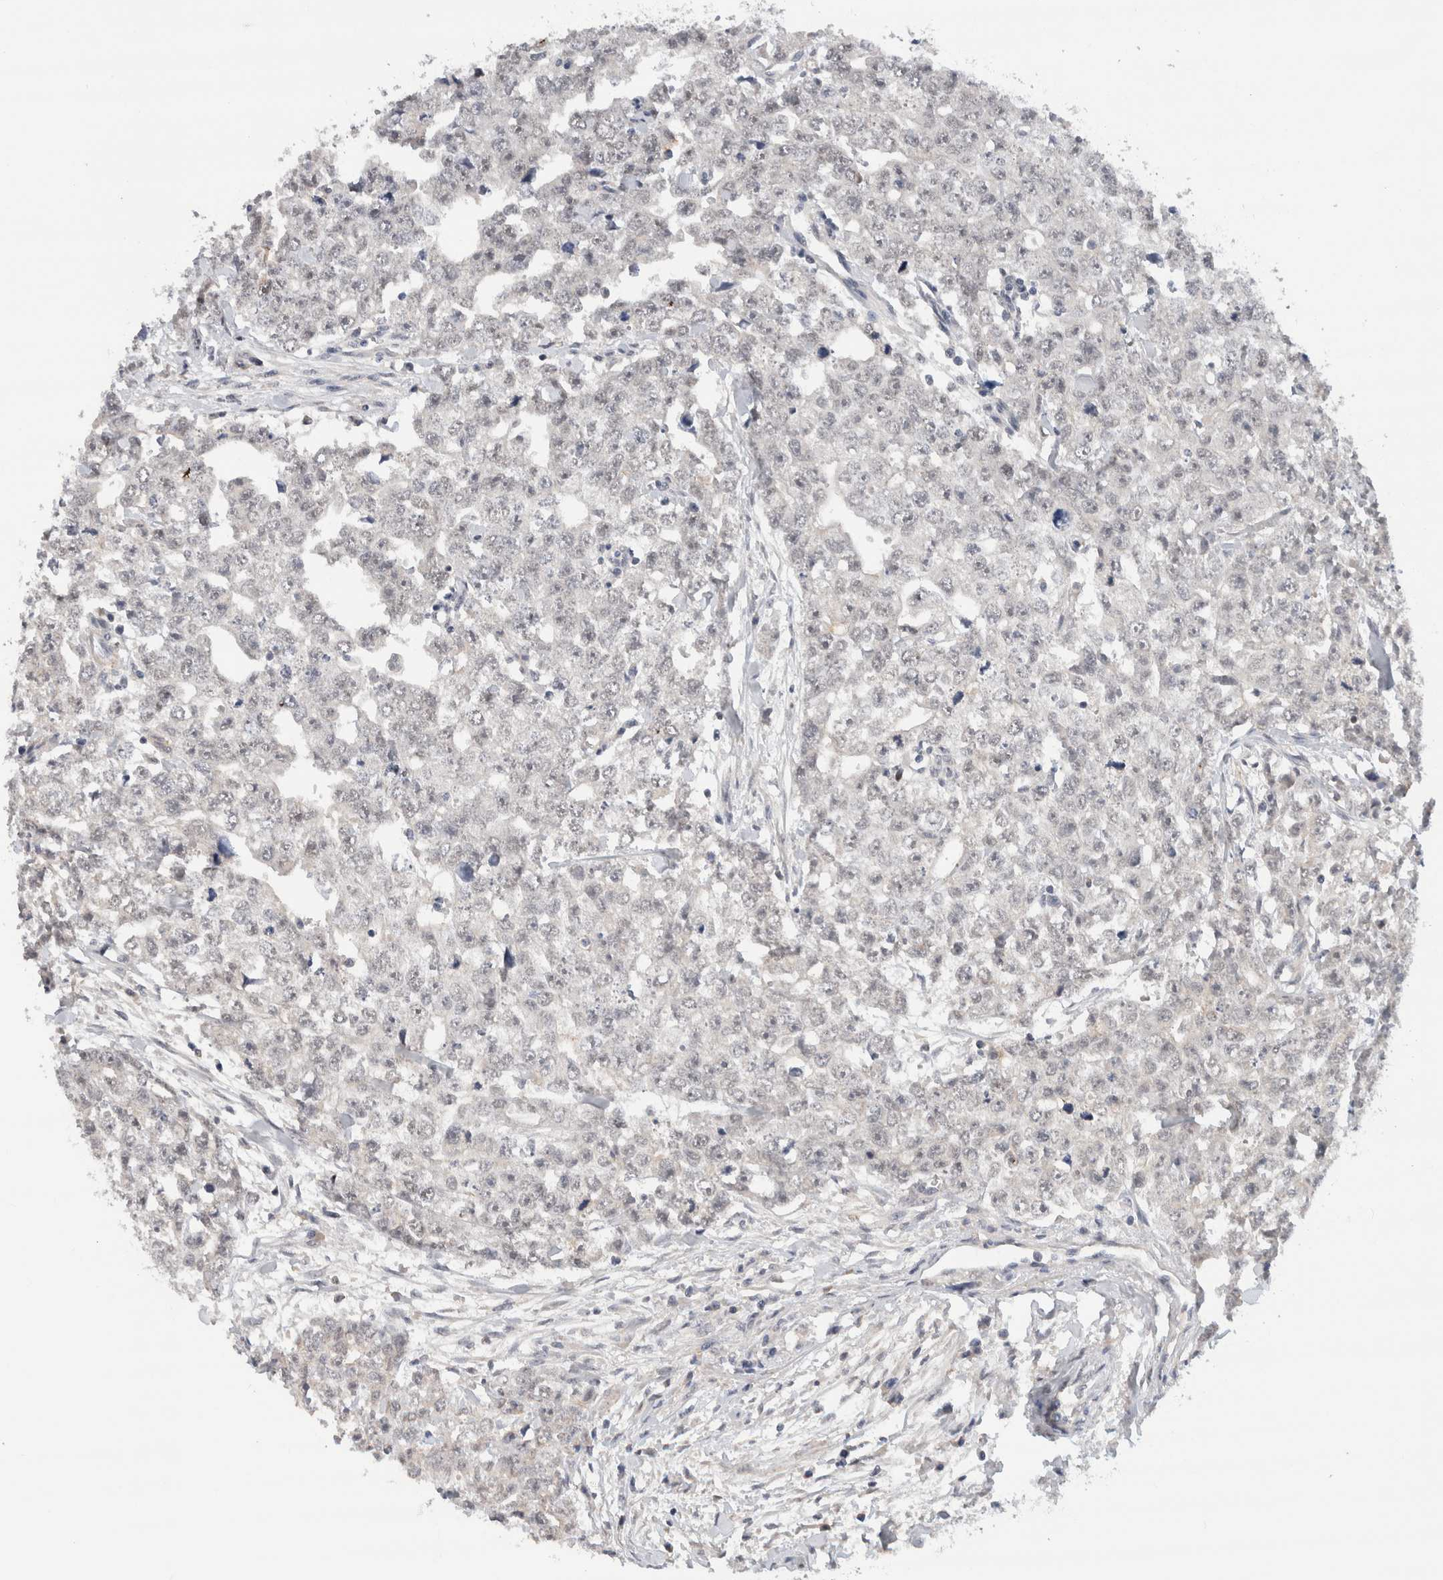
{"staining": {"intensity": "negative", "quantity": "none", "location": "none"}, "tissue": "testis cancer", "cell_type": "Tumor cells", "image_type": "cancer", "snomed": [{"axis": "morphology", "description": "Carcinoma, Embryonal, NOS"}, {"axis": "topography", "description": "Testis"}], "caption": "The micrograph displays no significant expression in tumor cells of testis cancer (embryonal carcinoma).", "gene": "HCN3", "patient": {"sex": "male", "age": 28}}